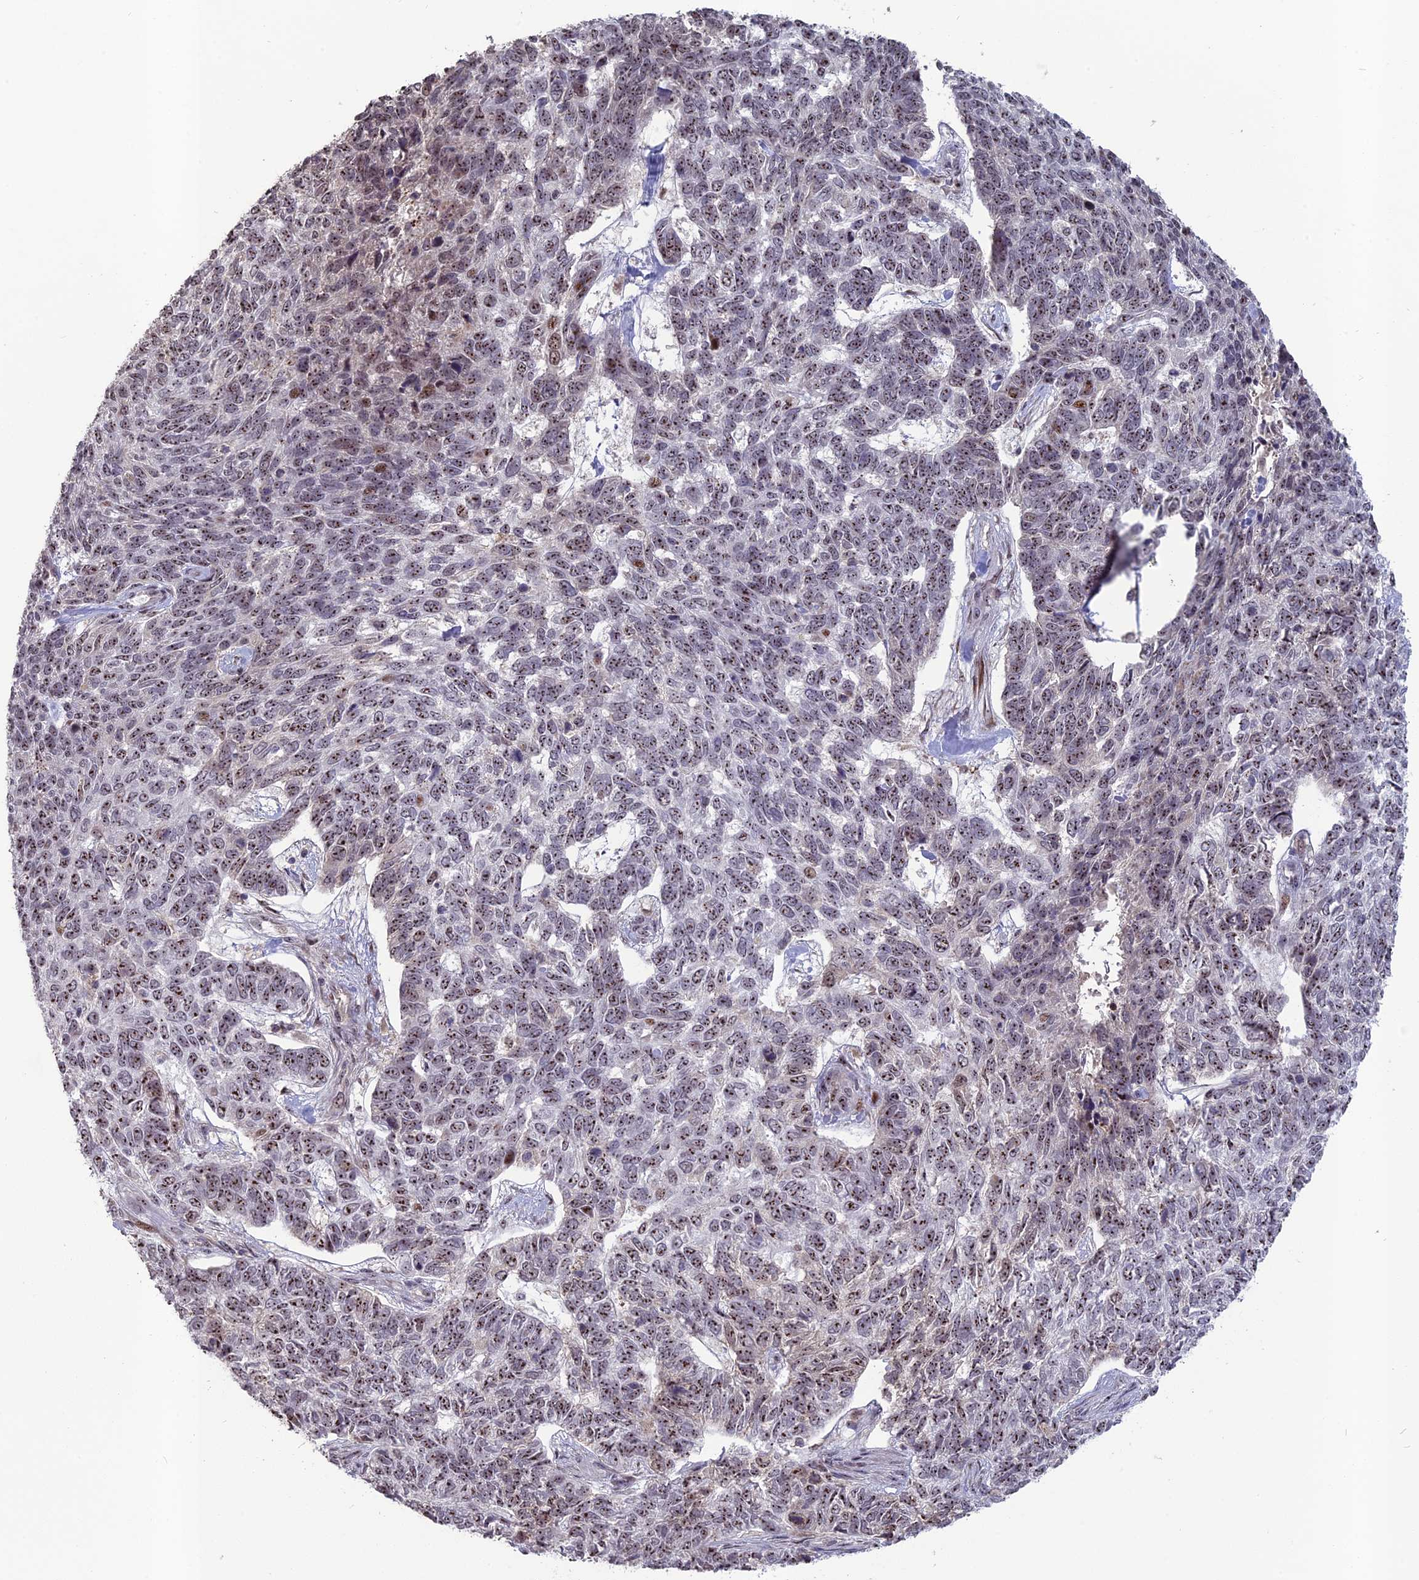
{"staining": {"intensity": "moderate", "quantity": ">75%", "location": "nuclear"}, "tissue": "skin cancer", "cell_type": "Tumor cells", "image_type": "cancer", "snomed": [{"axis": "morphology", "description": "Basal cell carcinoma"}, {"axis": "topography", "description": "Skin"}], "caption": "Skin basal cell carcinoma stained for a protein (brown) exhibits moderate nuclear positive positivity in about >75% of tumor cells.", "gene": "FAM131A", "patient": {"sex": "female", "age": 65}}